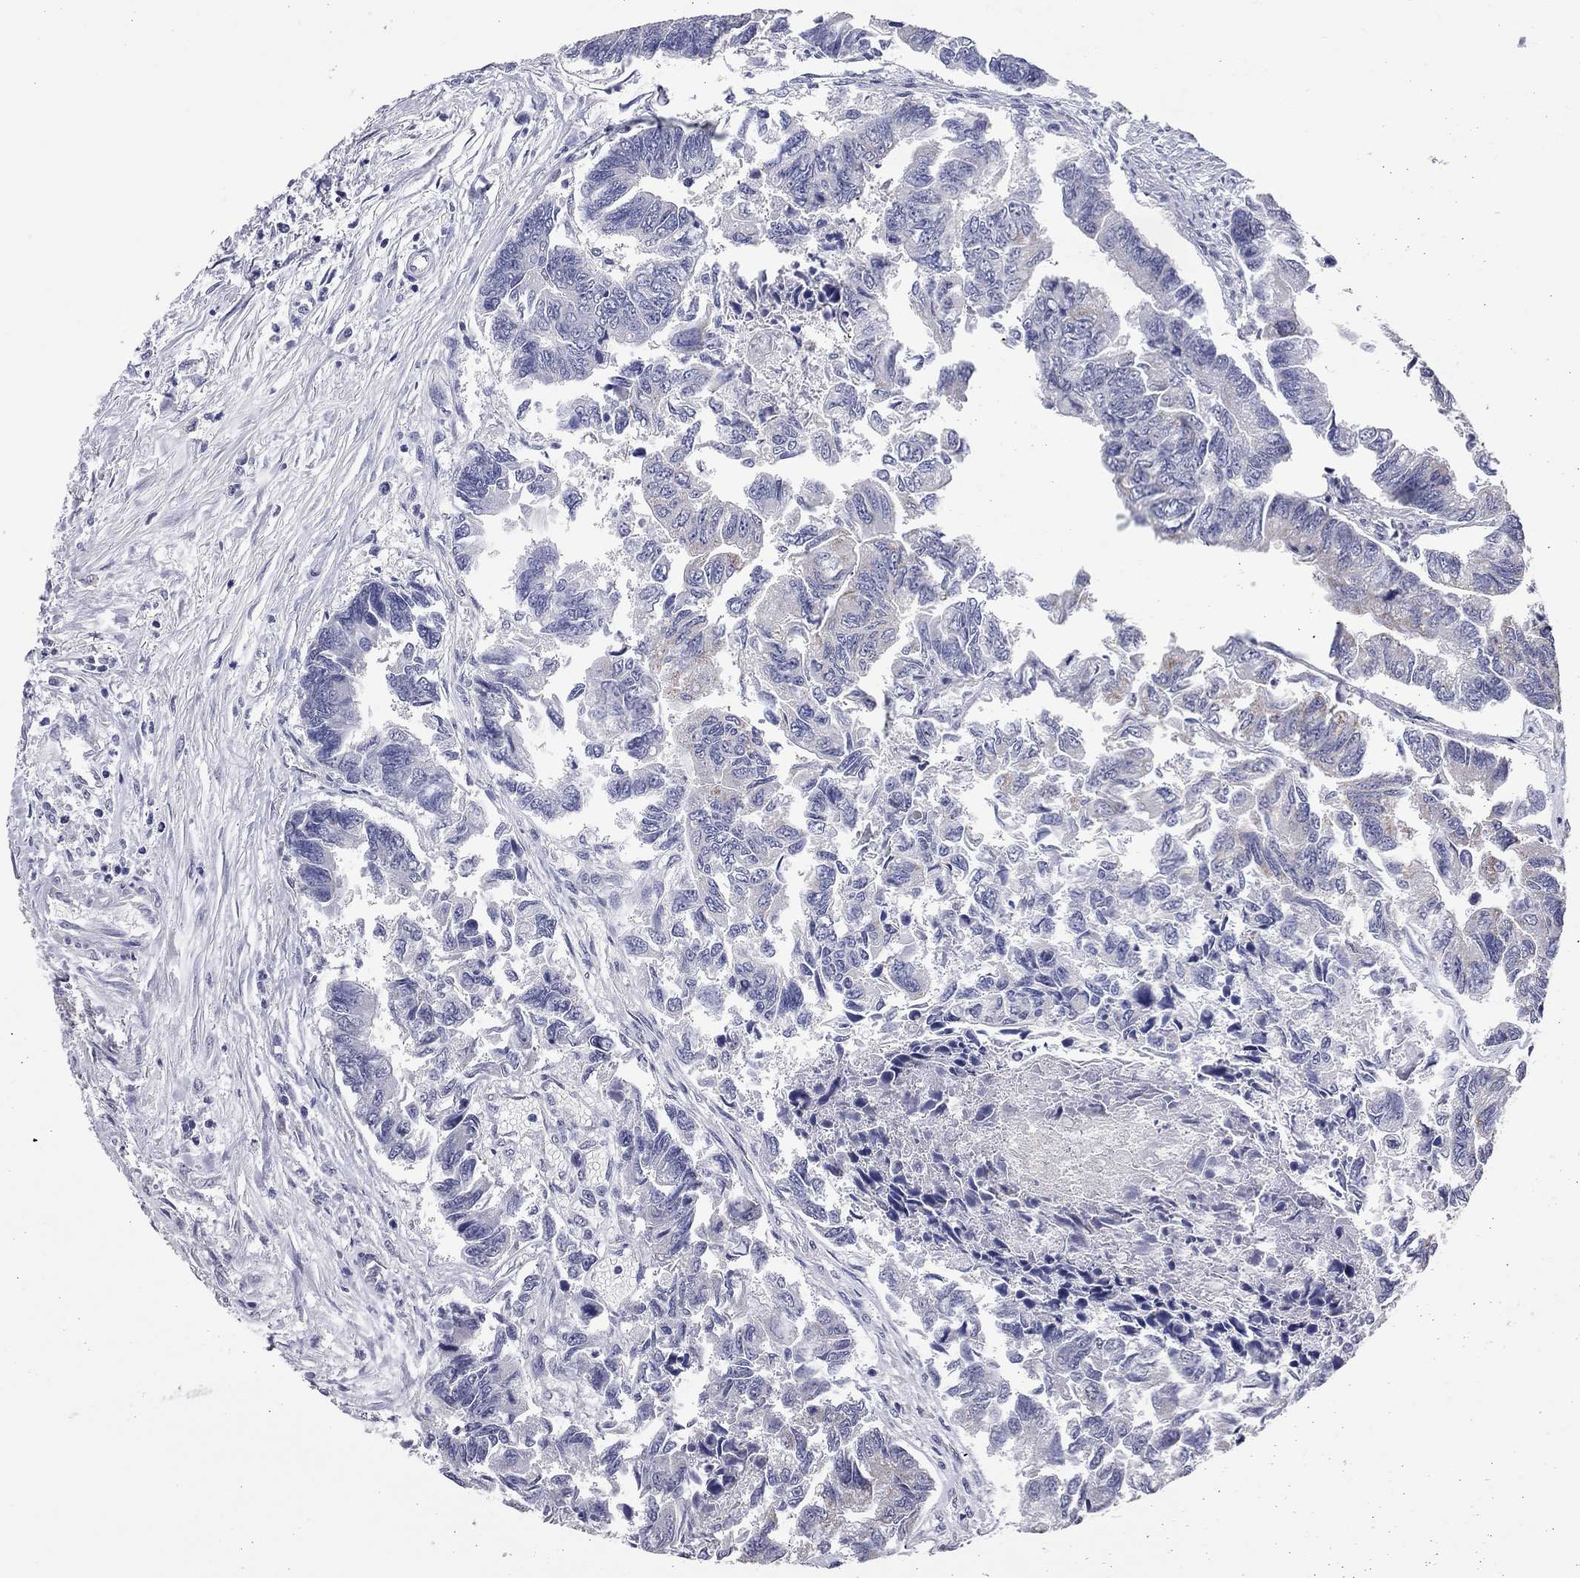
{"staining": {"intensity": "weak", "quantity": "<25%", "location": "cytoplasmic/membranous"}, "tissue": "colorectal cancer", "cell_type": "Tumor cells", "image_type": "cancer", "snomed": [{"axis": "morphology", "description": "Adenocarcinoma, NOS"}, {"axis": "topography", "description": "Colon"}], "caption": "Colorectal cancer was stained to show a protein in brown. There is no significant positivity in tumor cells.", "gene": "SHOC2", "patient": {"sex": "female", "age": 65}}